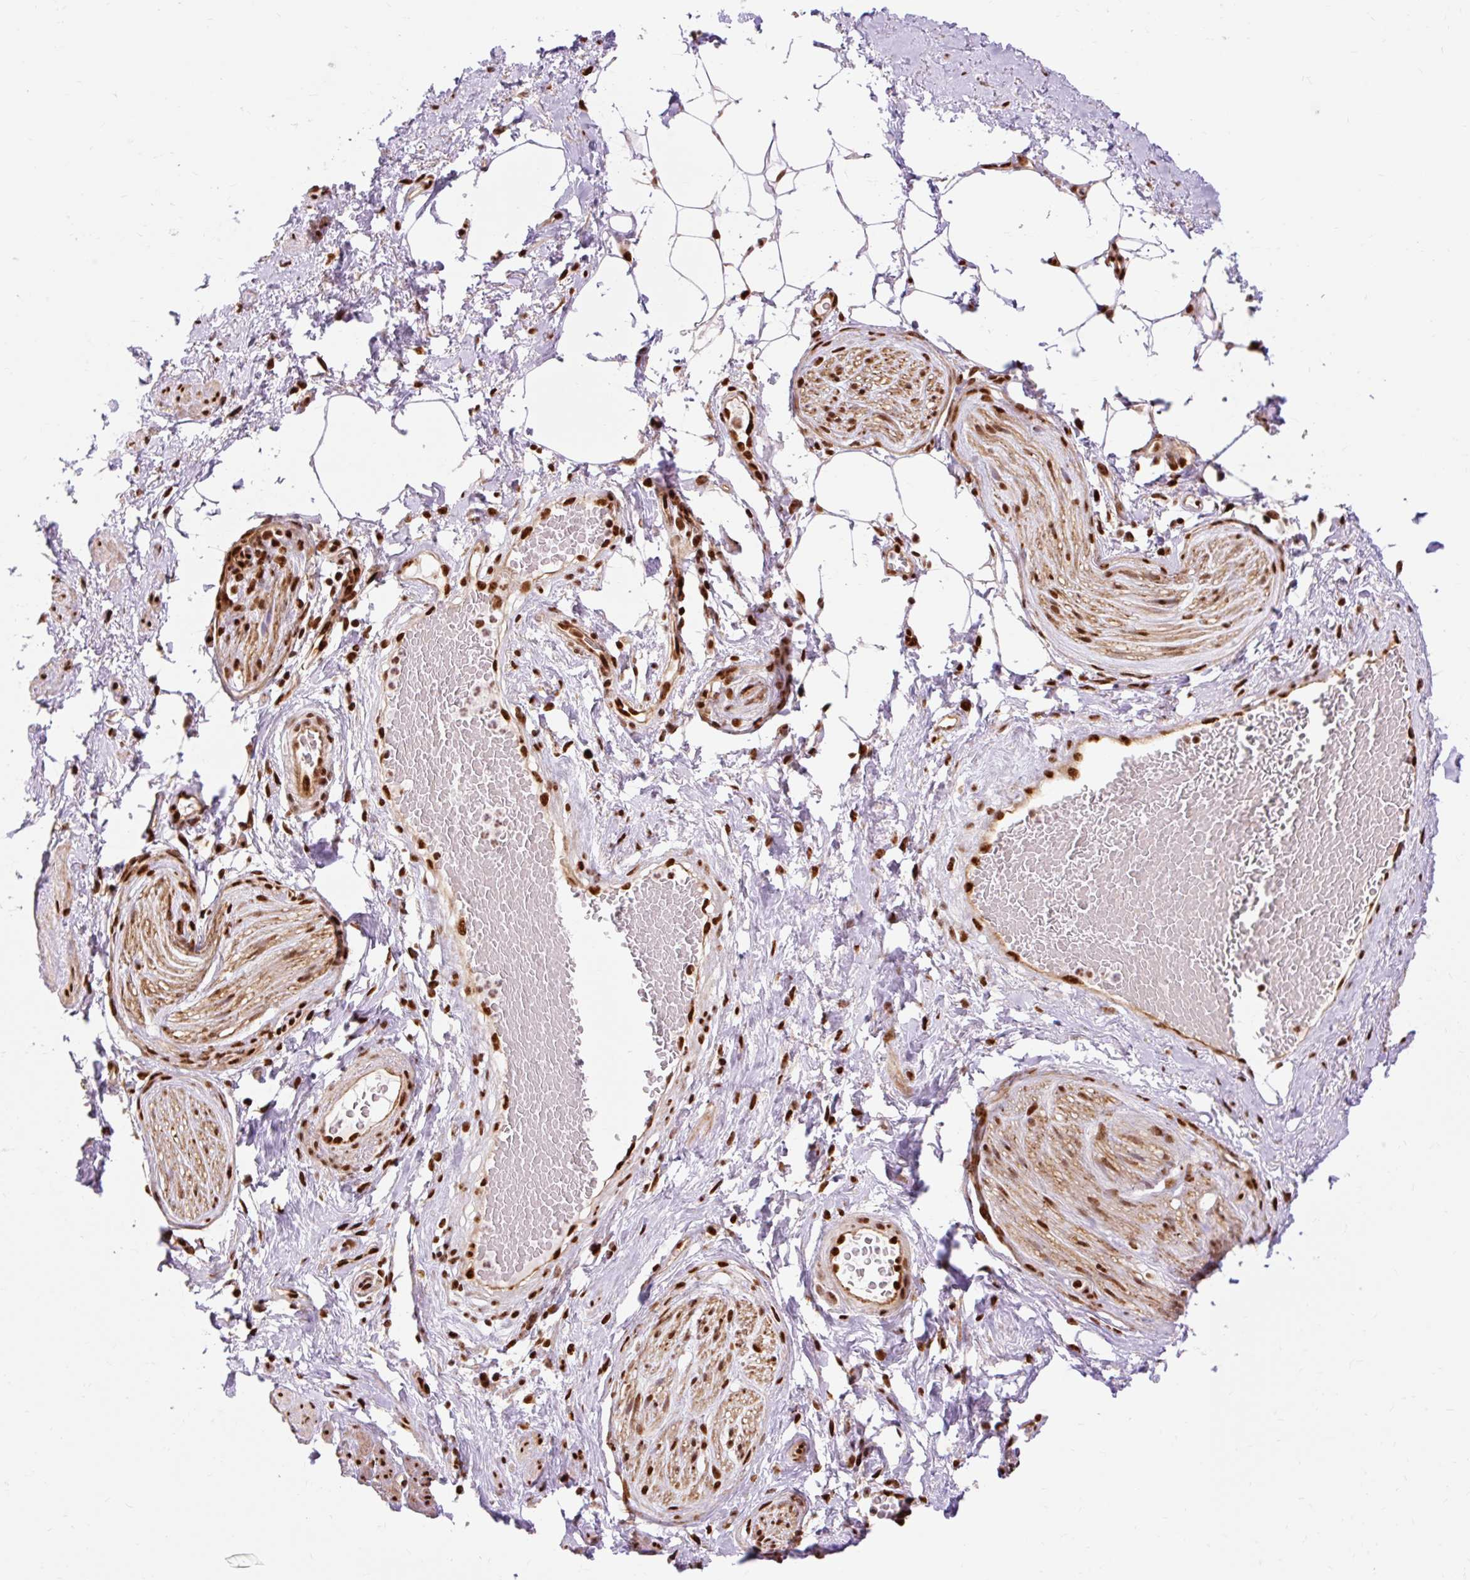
{"staining": {"intensity": "strong", "quantity": ">75%", "location": "nuclear"}, "tissue": "adipose tissue", "cell_type": "Adipocytes", "image_type": "normal", "snomed": [{"axis": "morphology", "description": "Normal tissue, NOS"}, {"axis": "topography", "description": "Vagina"}, {"axis": "topography", "description": "Peripheral nerve tissue"}], "caption": "IHC of normal human adipose tissue reveals high levels of strong nuclear staining in about >75% of adipocytes.", "gene": "MECOM", "patient": {"sex": "female", "age": 71}}